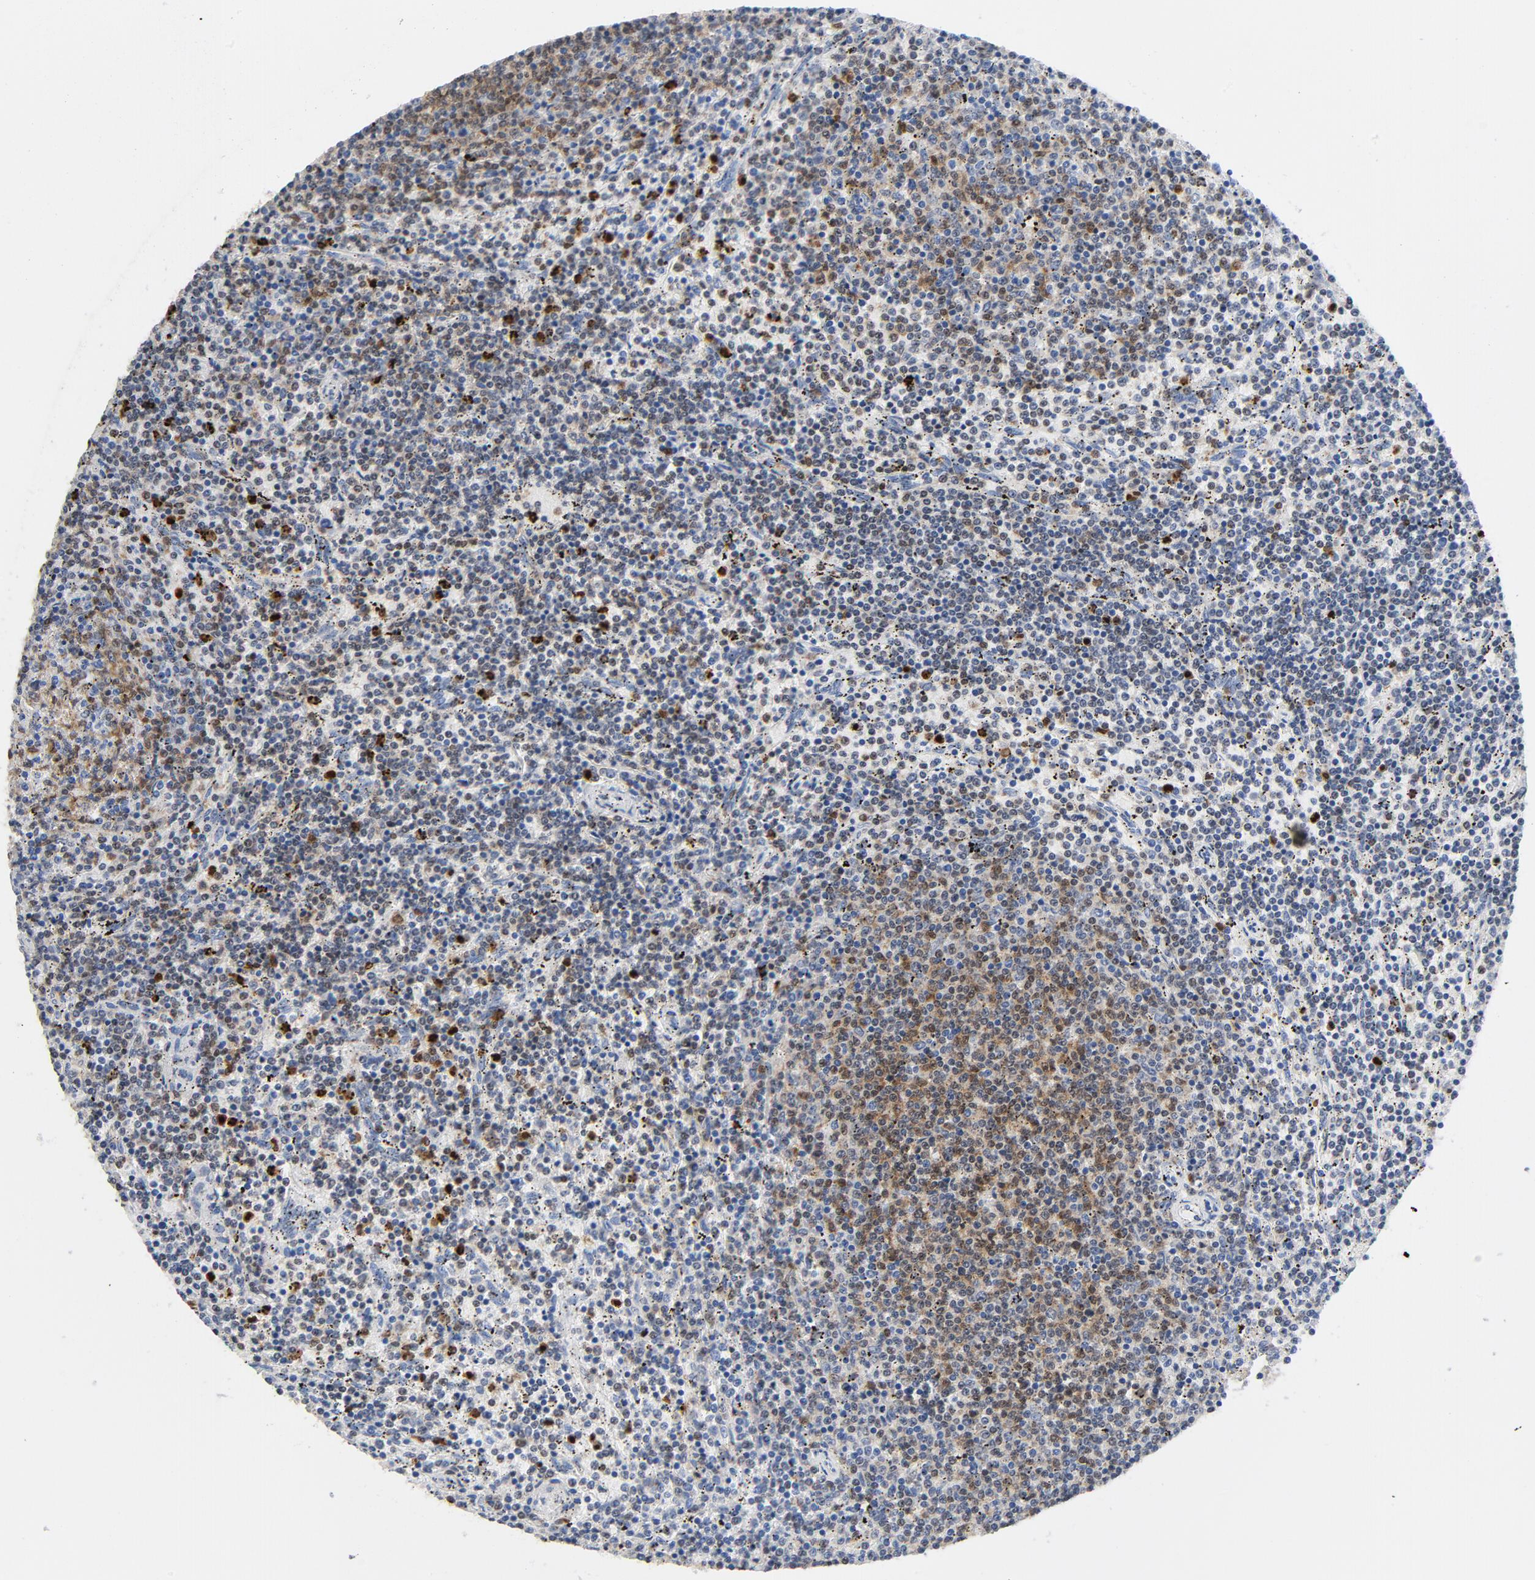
{"staining": {"intensity": "moderate", "quantity": "25%-75%", "location": "cytoplasmic/membranous"}, "tissue": "lymphoma", "cell_type": "Tumor cells", "image_type": "cancer", "snomed": [{"axis": "morphology", "description": "Malignant lymphoma, non-Hodgkin's type, Low grade"}, {"axis": "topography", "description": "Spleen"}], "caption": "Immunohistochemistry (IHC) (DAB (3,3'-diaminobenzidine)) staining of low-grade malignant lymphoma, non-Hodgkin's type displays moderate cytoplasmic/membranous protein staining in about 25%-75% of tumor cells.", "gene": "NCF1", "patient": {"sex": "female", "age": 50}}